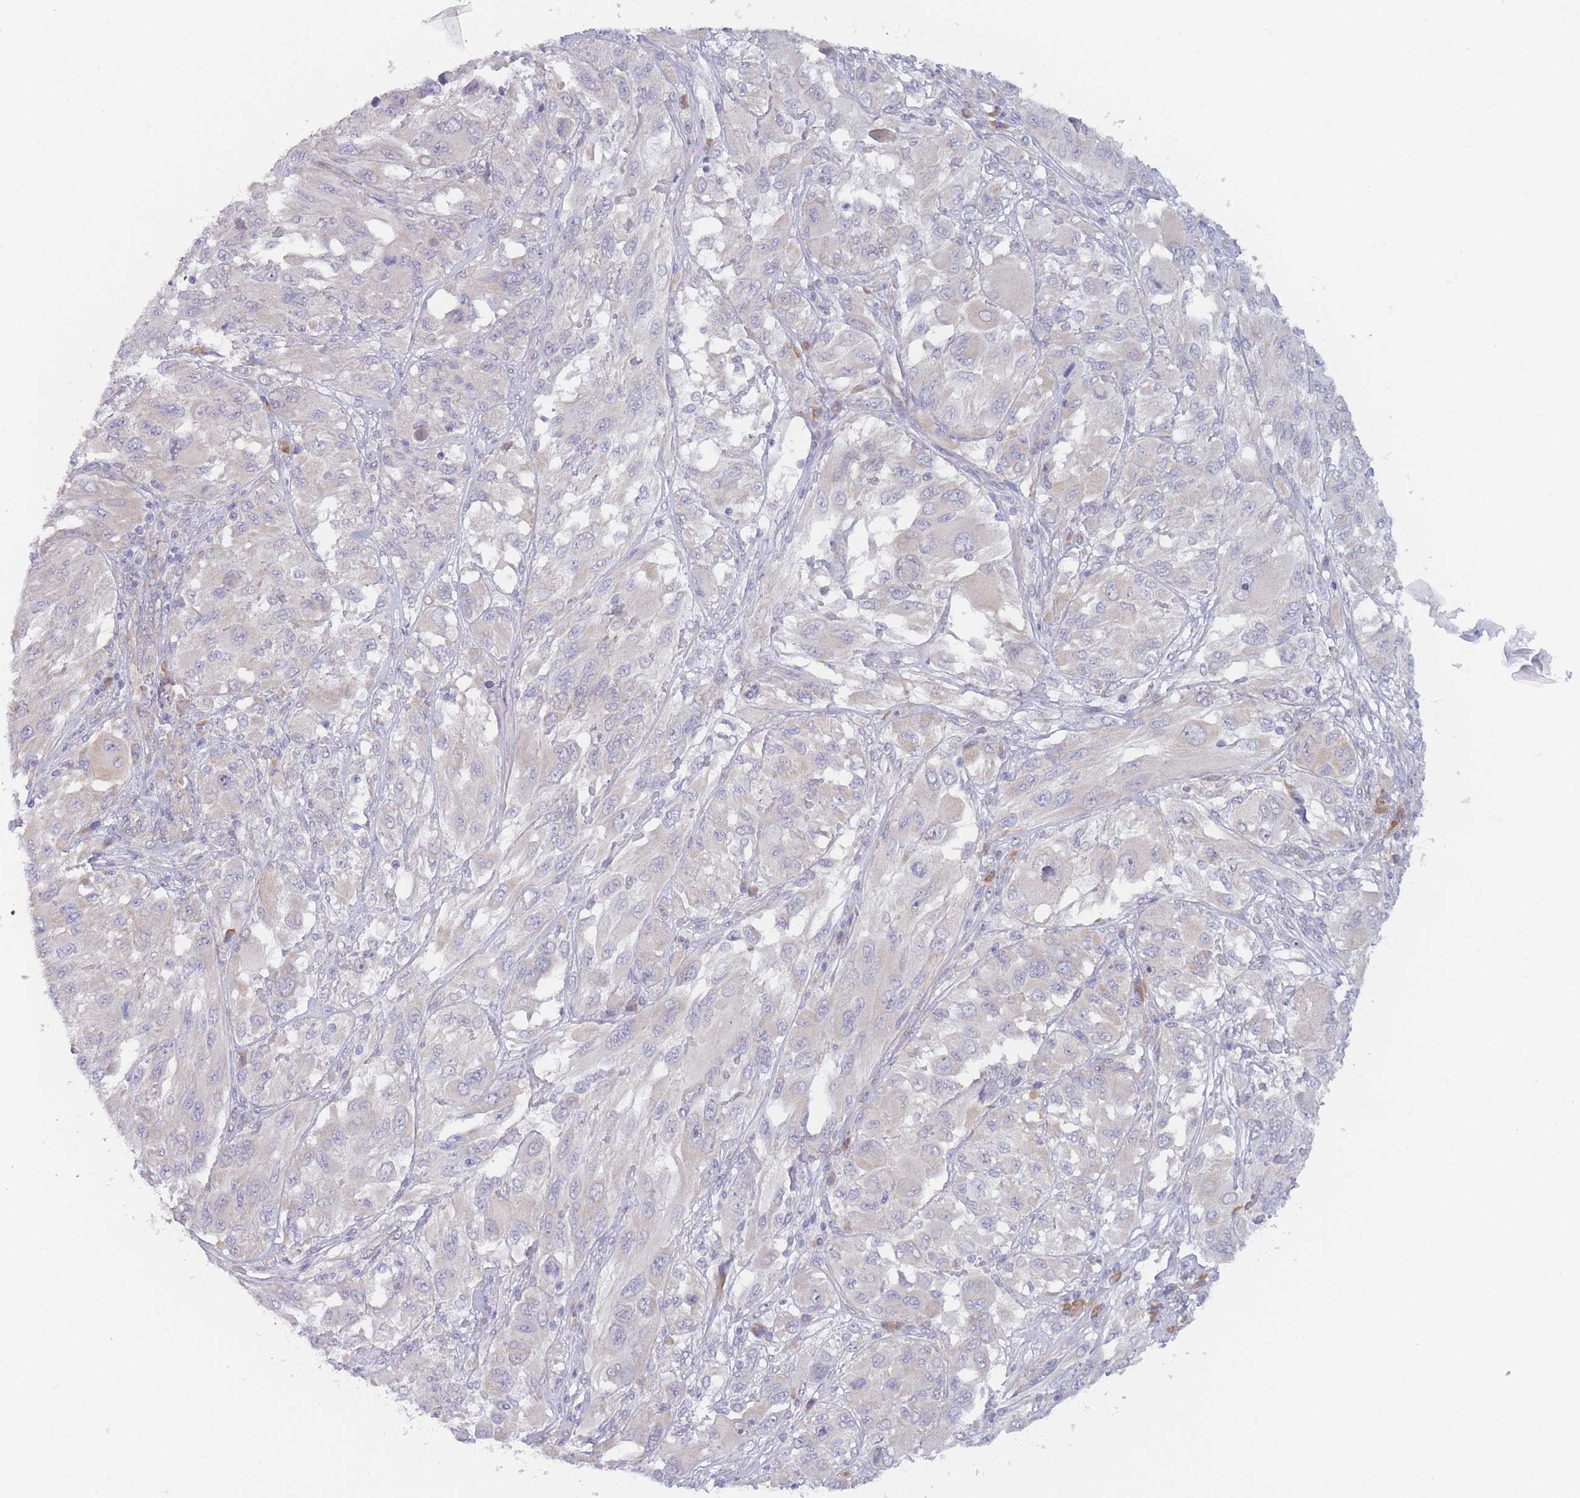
{"staining": {"intensity": "negative", "quantity": "none", "location": "none"}, "tissue": "melanoma", "cell_type": "Tumor cells", "image_type": "cancer", "snomed": [{"axis": "morphology", "description": "Malignant melanoma, NOS"}, {"axis": "topography", "description": "Skin"}], "caption": "An IHC image of malignant melanoma is shown. There is no staining in tumor cells of malignant melanoma.", "gene": "FAM227B", "patient": {"sex": "female", "age": 91}}